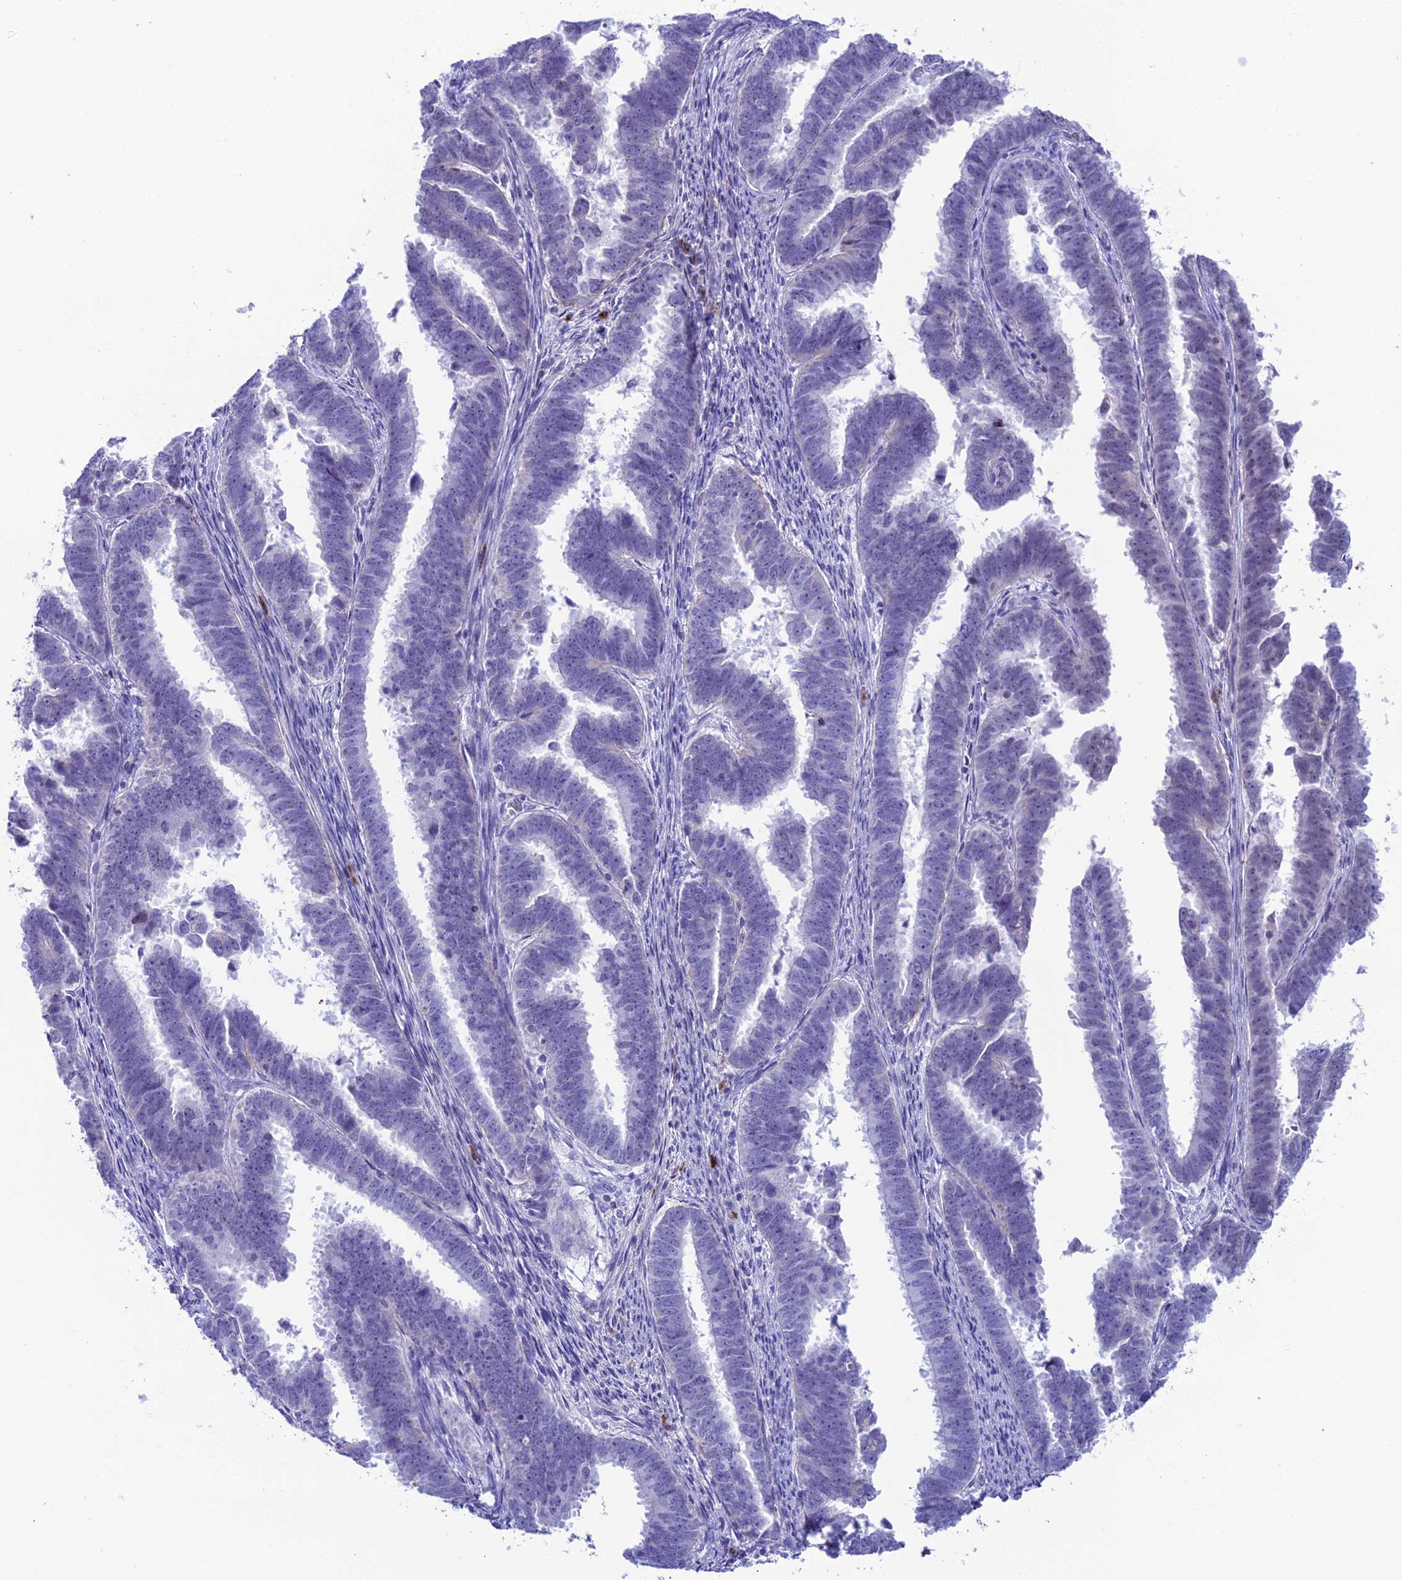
{"staining": {"intensity": "negative", "quantity": "none", "location": "none"}, "tissue": "endometrial cancer", "cell_type": "Tumor cells", "image_type": "cancer", "snomed": [{"axis": "morphology", "description": "Adenocarcinoma, NOS"}, {"axis": "topography", "description": "Endometrium"}], "caption": "Tumor cells show no significant protein positivity in endometrial adenocarcinoma.", "gene": "COL6A6", "patient": {"sex": "female", "age": 75}}